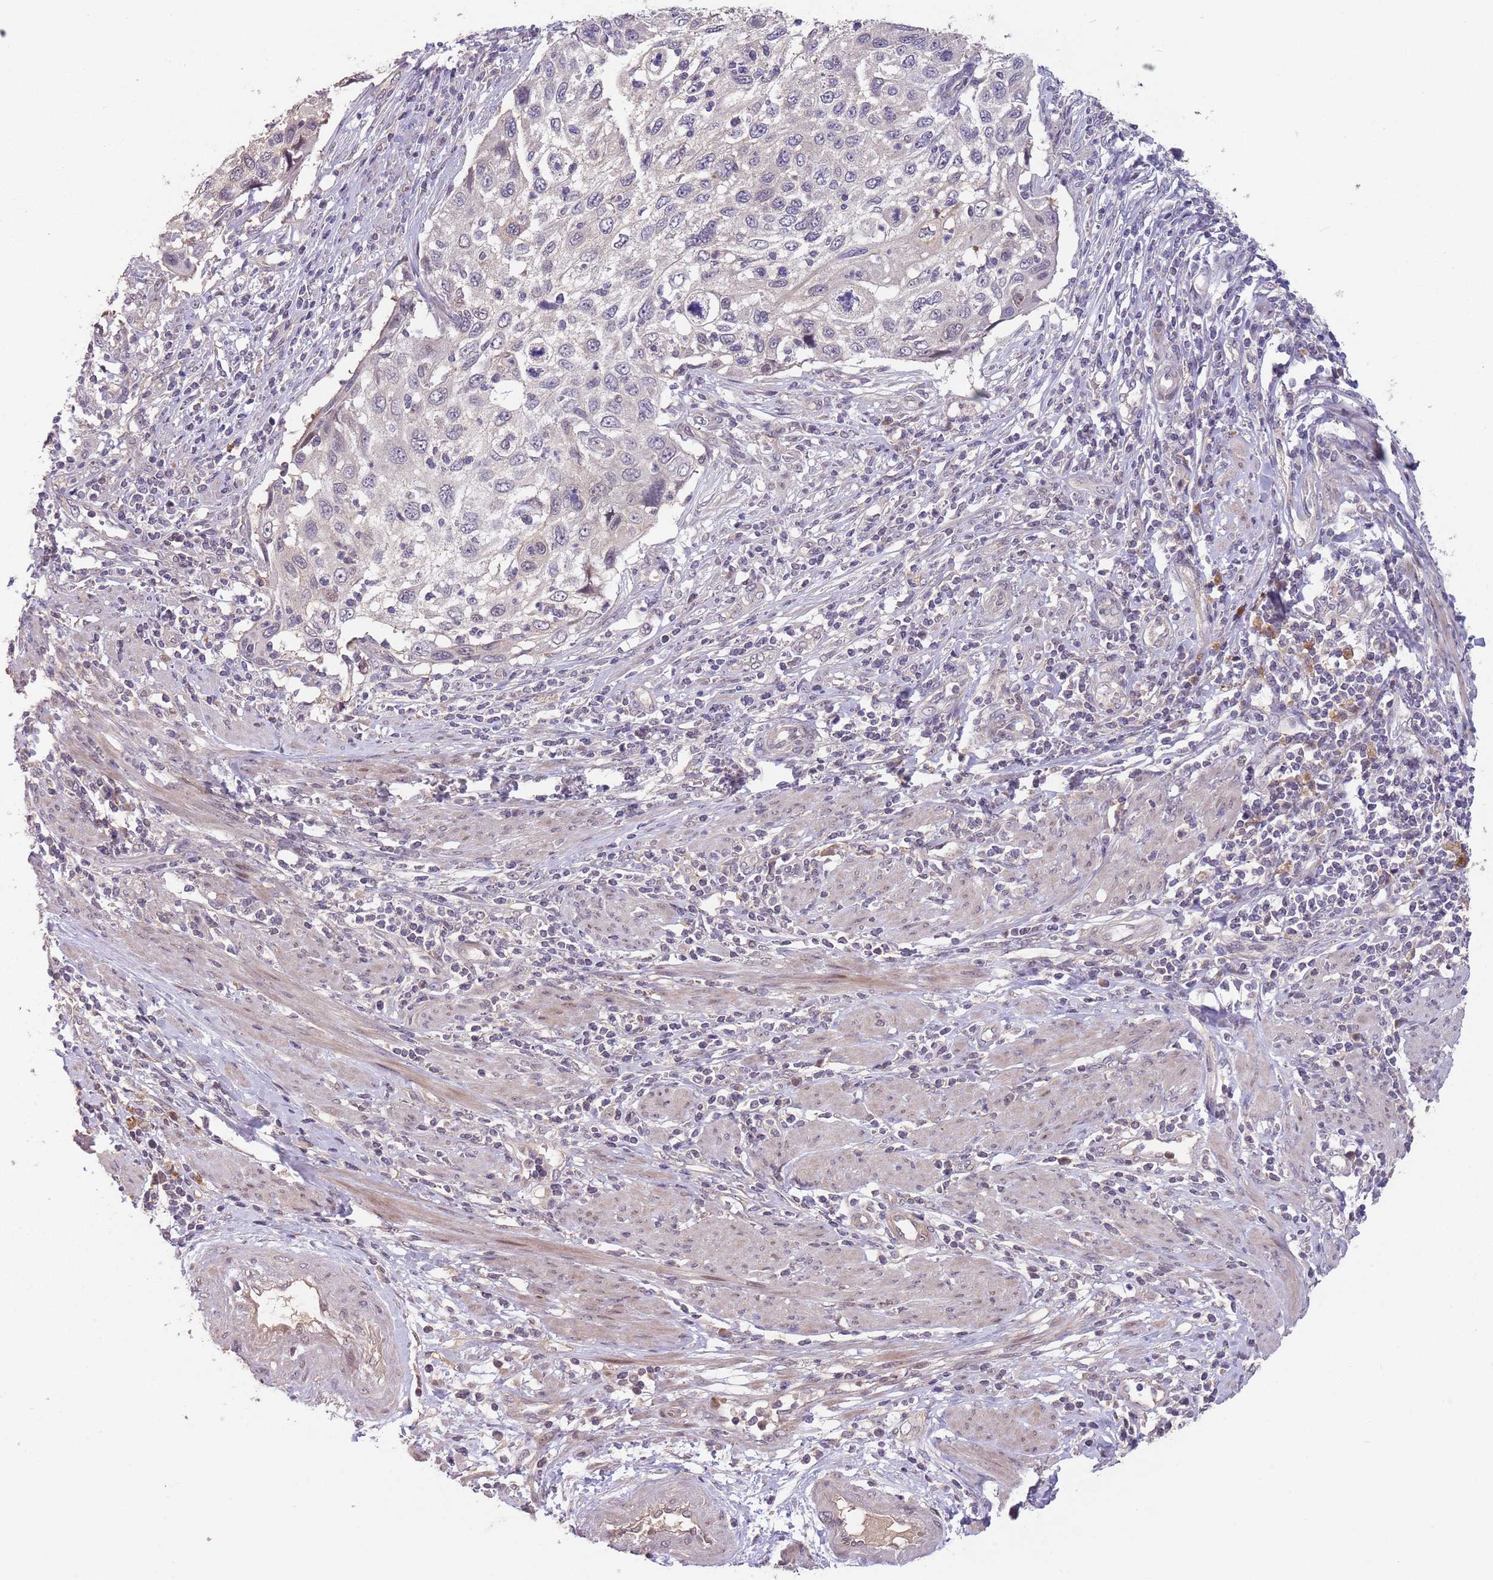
{"staining": {"intensity": "negative", "quantity": "none", "location": "none"}, "tissue": "cervical cancer", "cell_type": "Tumor cells", "image_type": "cancer", "snomed": [{"axis": "morphology", "description": "Squamous cell carcinoma, NOS"}, {"axis": "topography", "description": "Cervix"}], "caption": "IHC image of neoplastic tissue: human cervical cancer (squamous cell carcinoma) stained with DAB displays no significant protein staining in tumor cells.", "gene": "MEI1", "patient": {"sex": "female", "age": 70}}